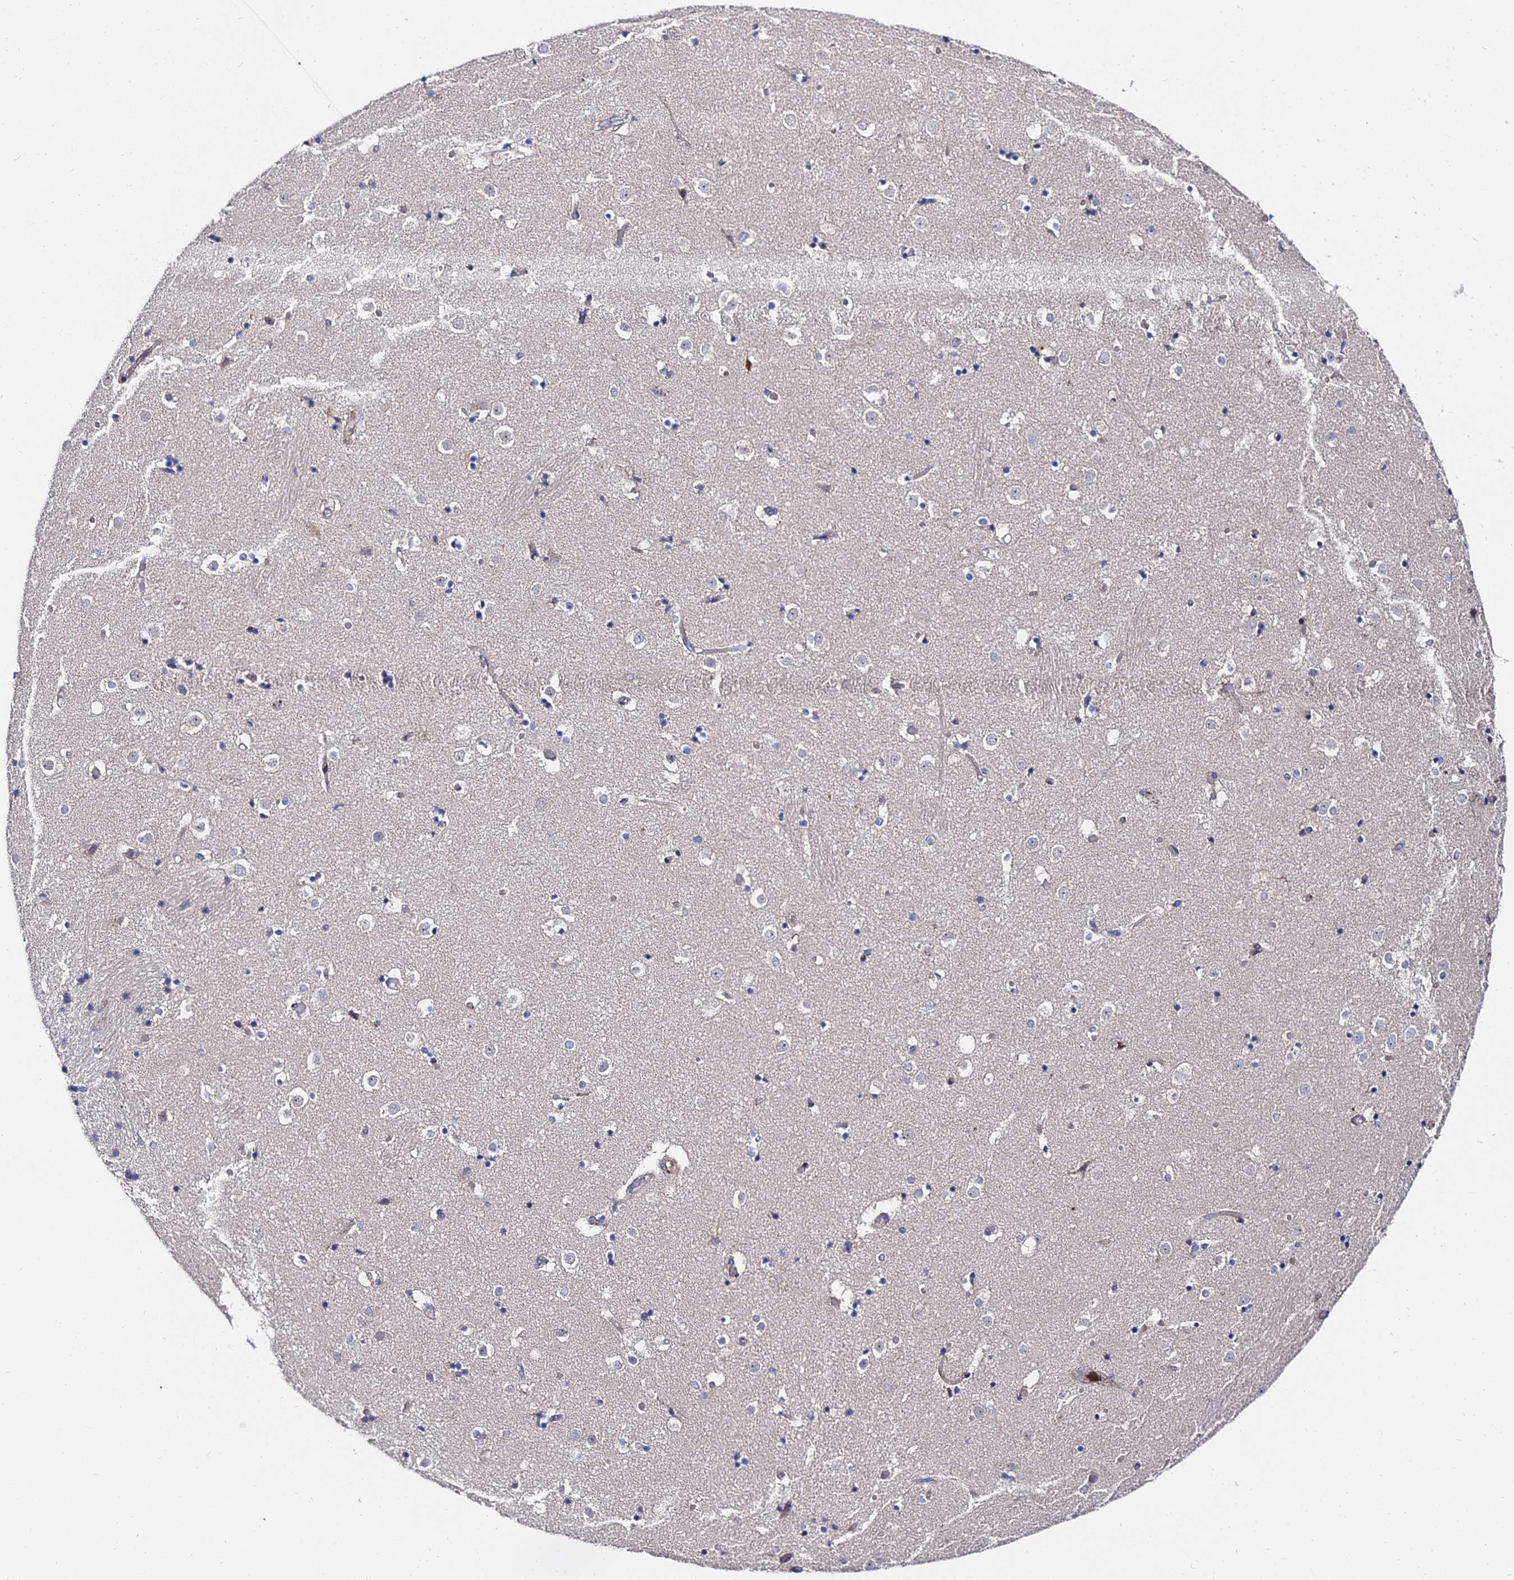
{"staining": {"intensity": "negative", "quantity": "none", "location": "none"}, "tissue": "caudate", "cell_type": "Glial cells", "image_type": "normal", "snomed": [{"axis": "morphology", "description": "Normal tissue, NOS"}, {"axis": "topography", "description": "Lateral ventricle wall"}], "caption": "DAB immunohistochemical staining of normal caudate demonstrates no significant positivity in glial cells.", "gene": "BORCS8", "patient": {"sex": "female", "age": 52}}